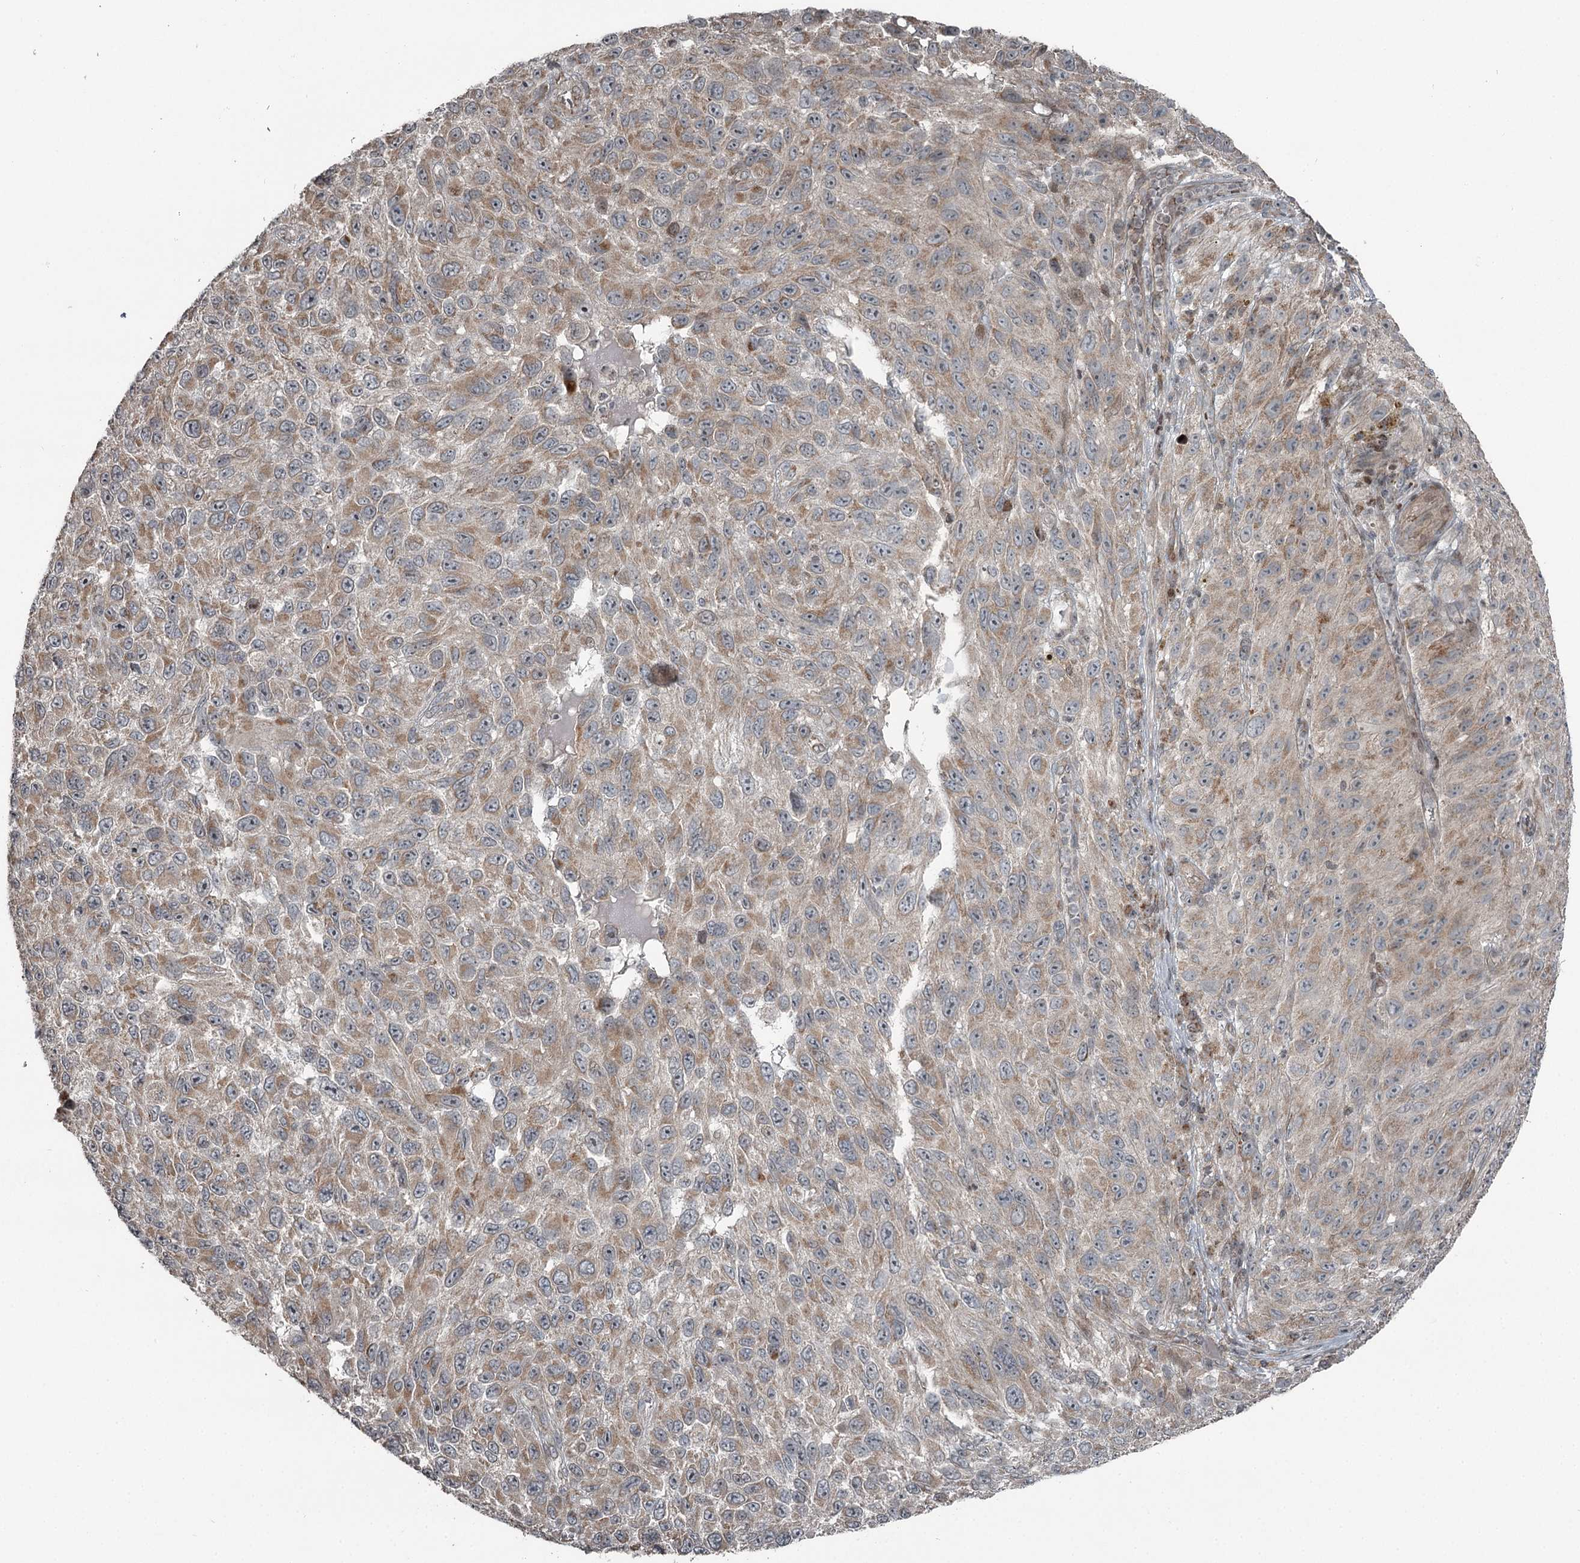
{"staining": {"intensity": "moderate", "quantity": "25%-75%", "location": "cytoplasmic/membranous"}, "tissue": "melanoma", "cell_type": "Tumor cells", "image_type": "cancer", "snomed": [{"axis": "morphology", "description": "Malignant melanoma, NOS"}, {"axis": "topography", "description": "Skin"}], "caption": "There is medium levels of moderate cytoplasmic/membranous expression in tumor cells of malignant melanoma, as demonstrated by immunohistochemical staining (brown color).", "gene": "RASSF8", "patient": {"sex": "female", "age": 96}}